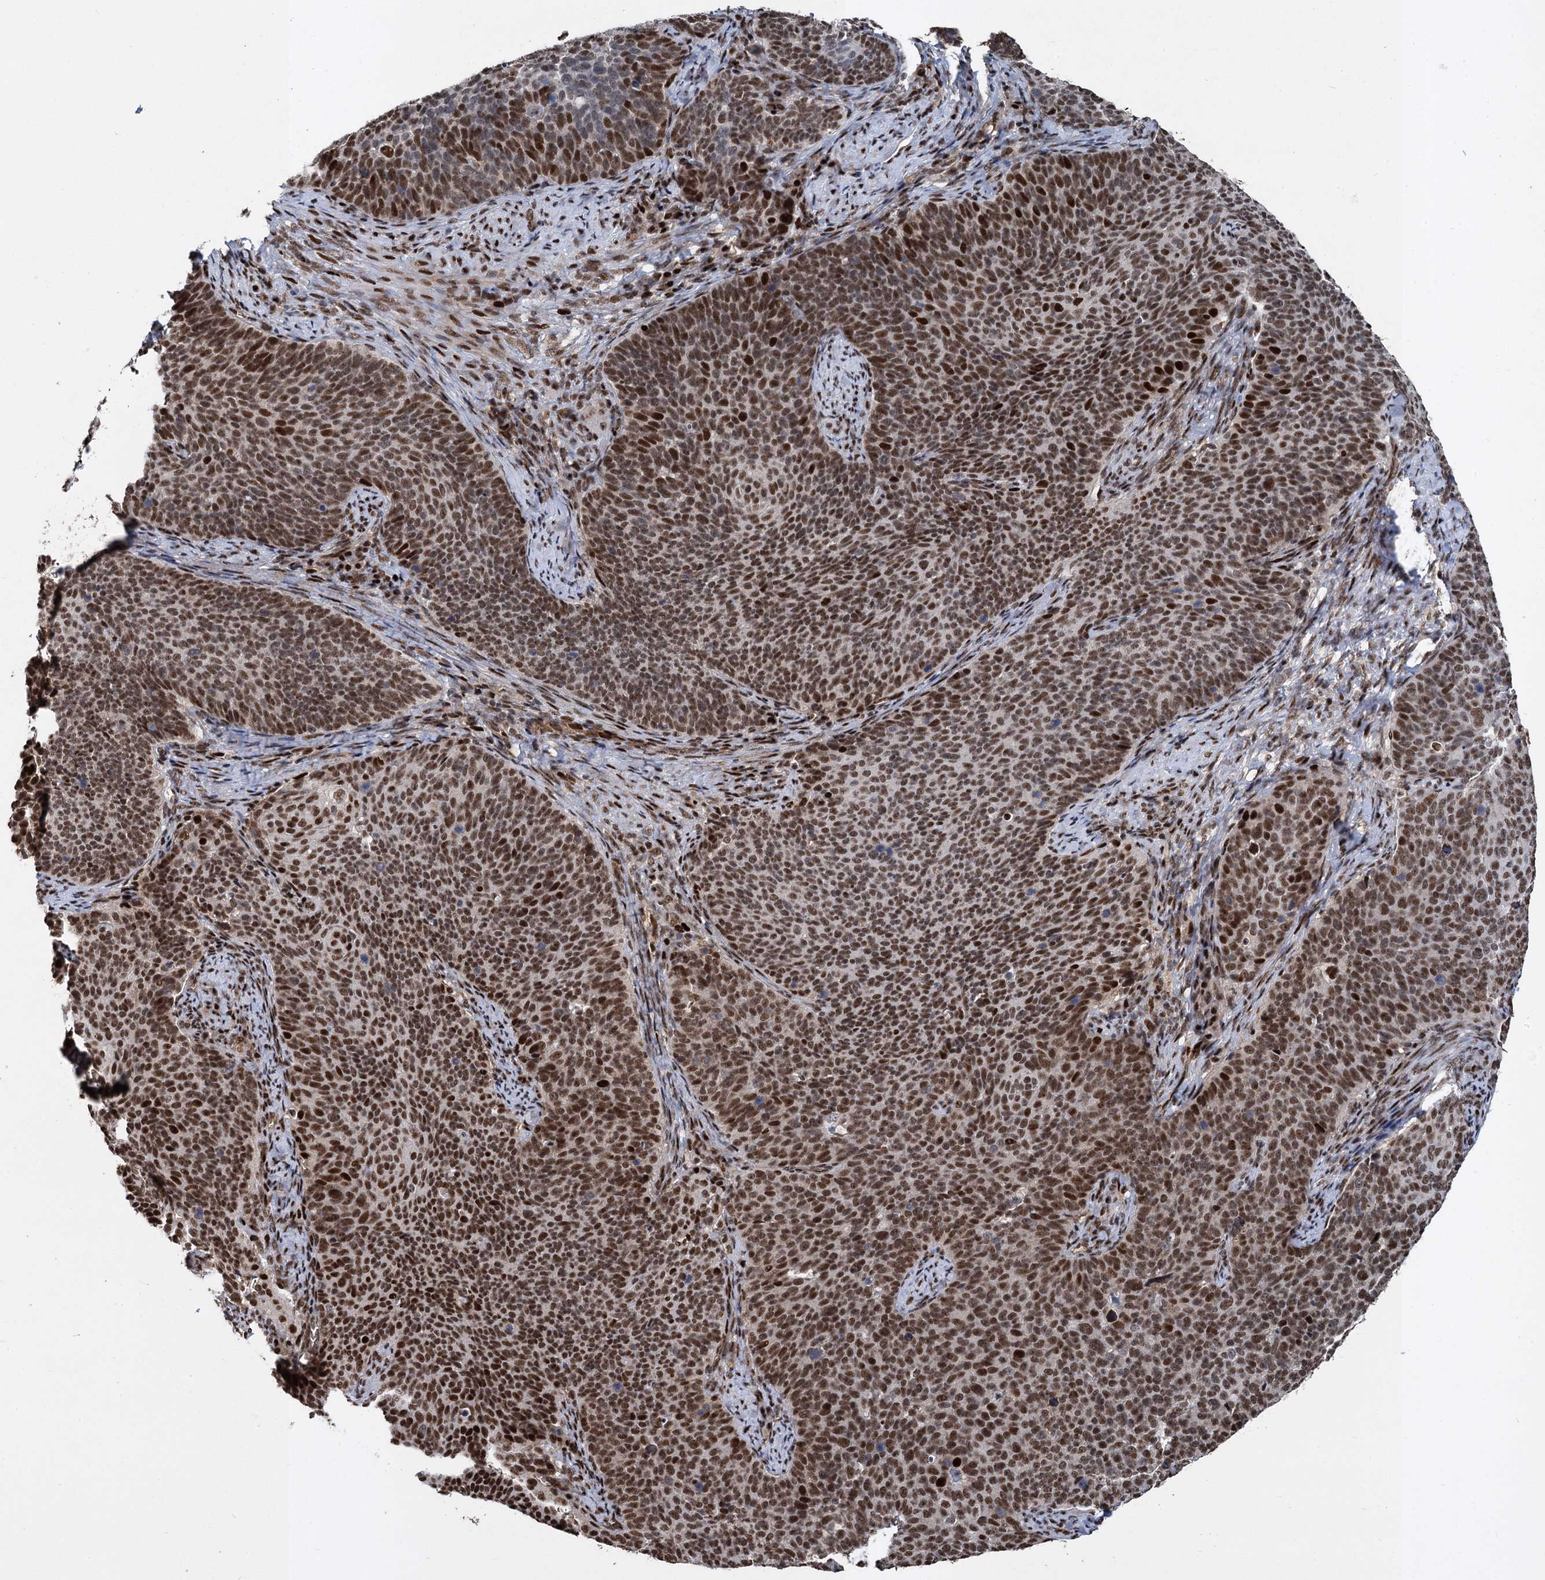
{"staining": {"intensity": "strong", "quantity": ">75%", "location": "nuclear"}, "tissue": "cervical cancer", "cell_type": "Tumor cells", "image_type": "cancer", "snomed": [{"axis": "morphology", "description": "Normal tissue, NOS"}, {"axis": "morphology", "description": "Squamous cell carcinoma, NOS"}, {"axis": "topography", "description": "Cervix"}], "caption": "Protein expression analysis of cervical squamous cell carcinoma shows strong nuclear staining in about >75% of tumor cells.", "gene": "ANKRD49", "patient": {"sex": "female", "age": 39}}